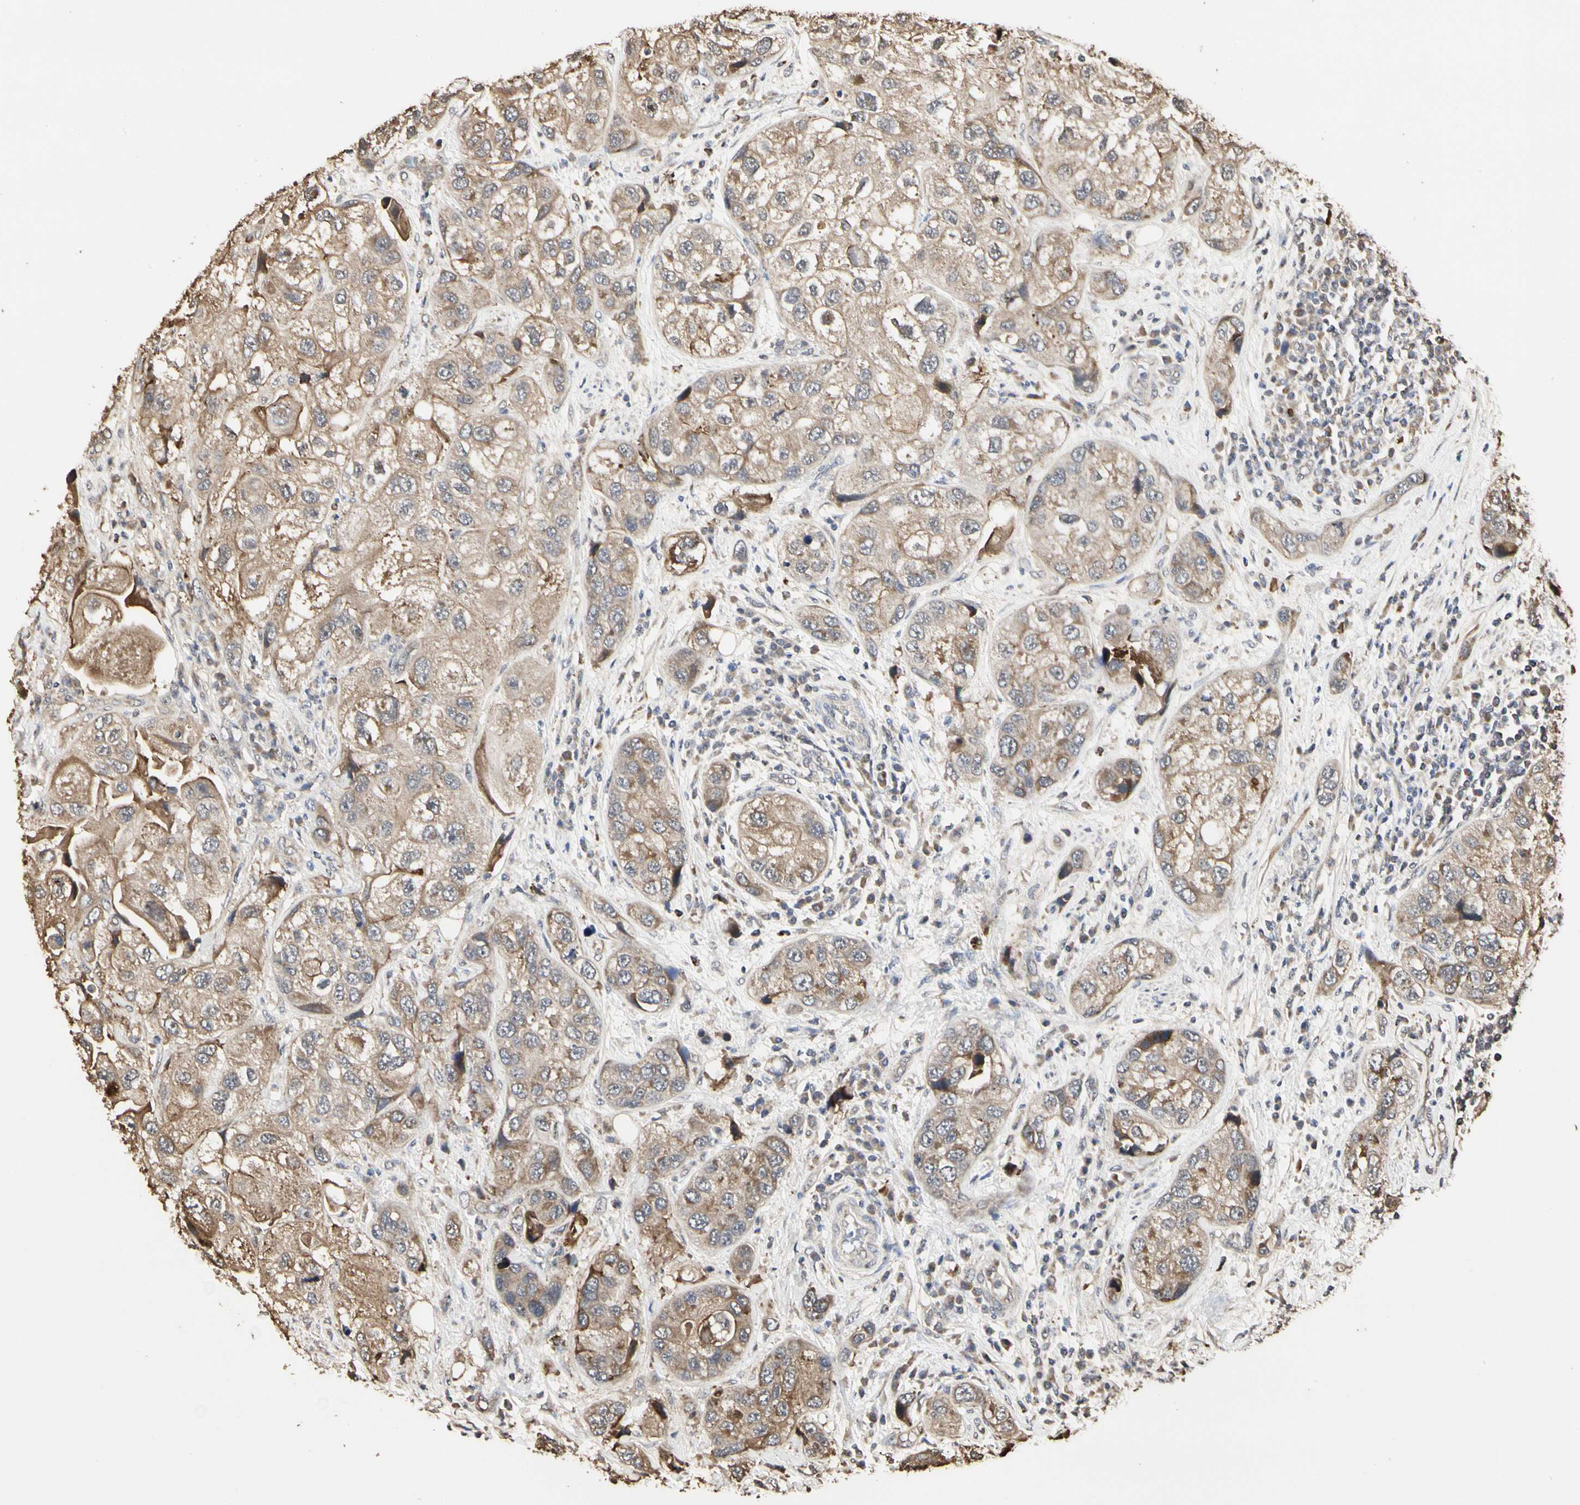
{"staining": {"intensity": "moderate", "quantity": ">75%", "location": "cytoplasmic/membranous"}, "tissue": "urothelial cancer", "cell_type": "Tumor cells", "image_type": "cancer", "snomed": [{"axis": "morphology", "description": "Urothelial carcinoma, High grade"}, {"axis": "topography", "description": "Urinary bladder"}], "caption": "Urothelial carcinoma (high-grade) stained for a protein reveals moderate cytoplasmic/membranous positivity in tumor cells. Immunohistochemistry stains the protein in brown and the nuclei are stained blue.", "gene": "TAOK1", "patient": {"sex": "female", "age": 64}}